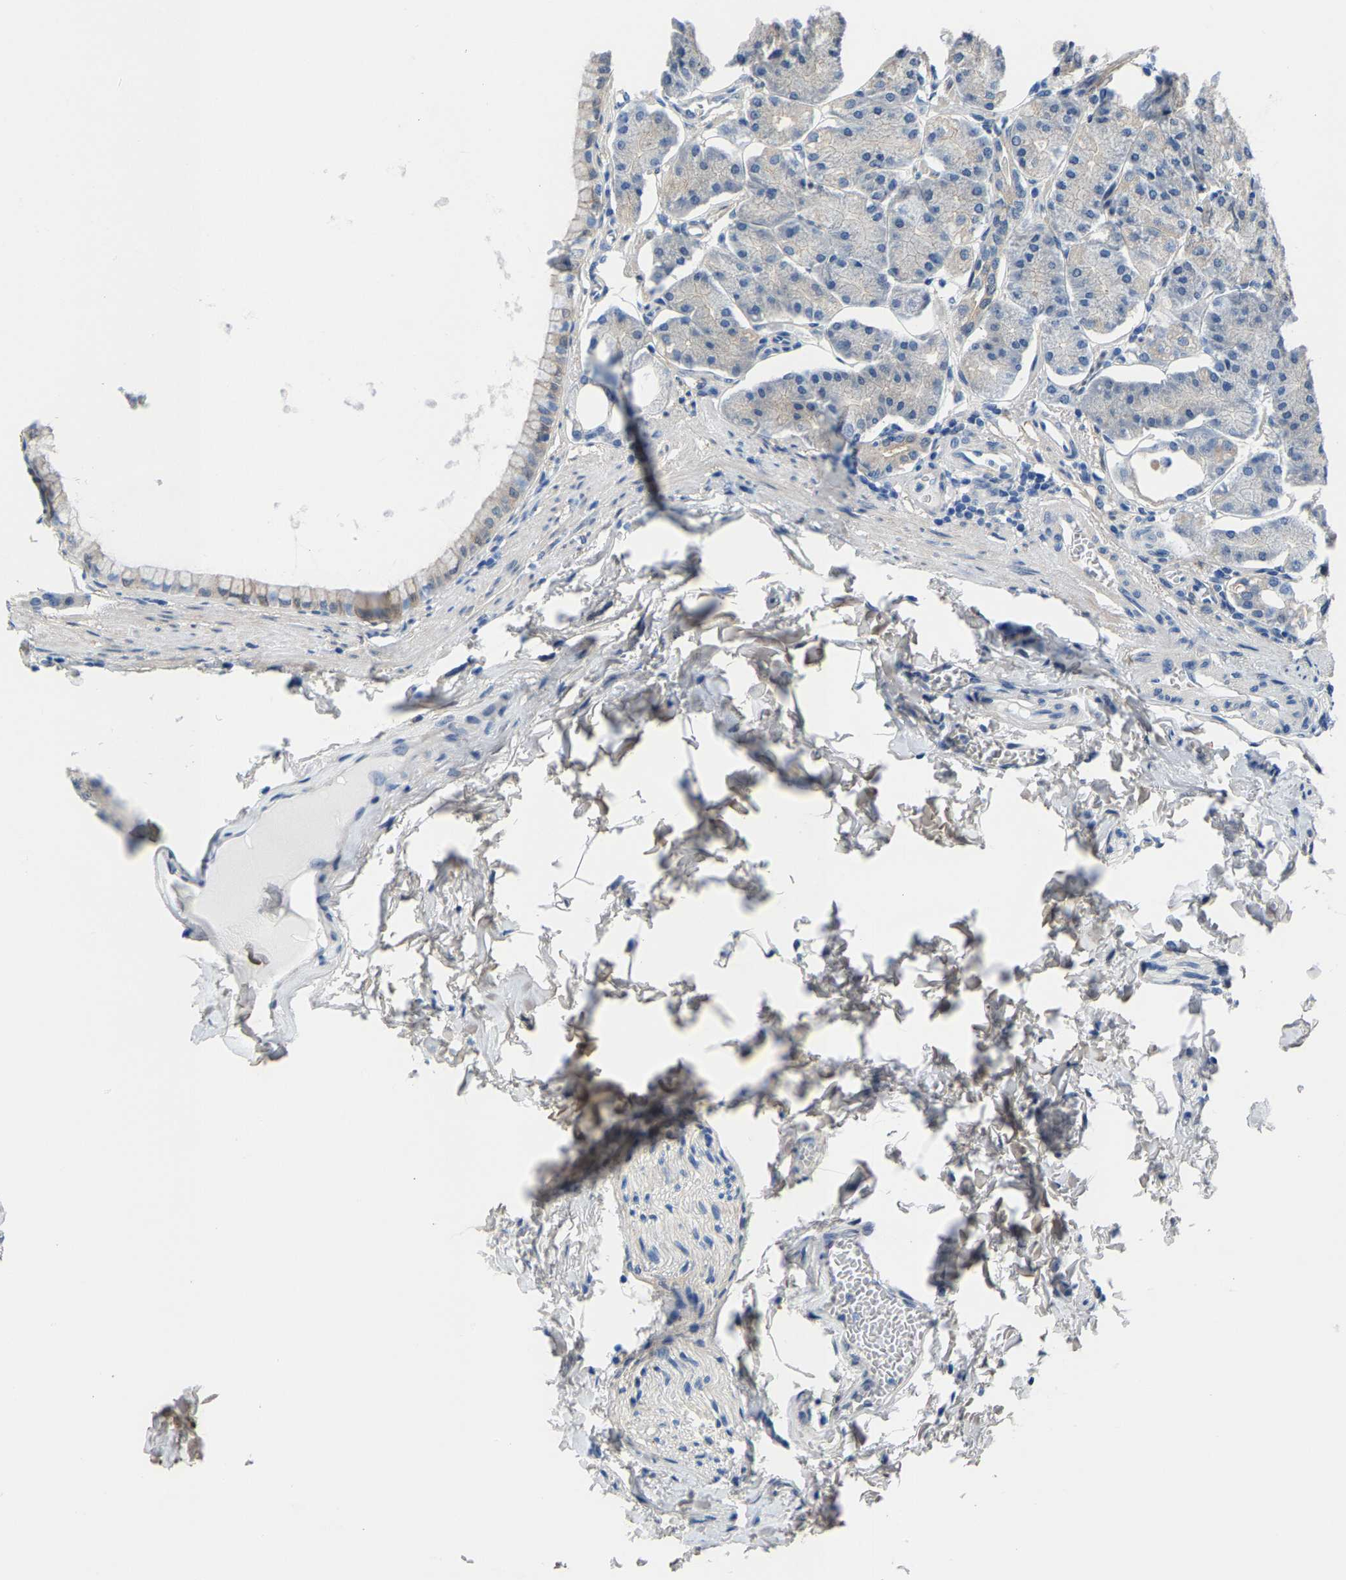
{"staining": {"intensity": "weak", "quantity": "25%-75%", "location": "cytoplasmic/membranous"}, "tissue": "stomach", "cell_type": "Glandular cells", "image_type": "normal", "snomed": [{"axis": "morphology", "description": "Normal tissue, NOS"}, {"axis": "topography", "description": "Stomach, lower"}], "caption": "IHC staining of benign stomach, which displays low levels of weak cytoplasmic/membranous positivity in approximately 25%-75% of glandular cells indicating weak cytoplasmic/membranous protein expression. The staining was performed using DAB (3,3'-diaminobenzidine) (brown) for protein detection and nuclei were counterstained in hematoxylin (blue).", "gene": "SSH3", "patient": {"sex": "male", "age": 71}}